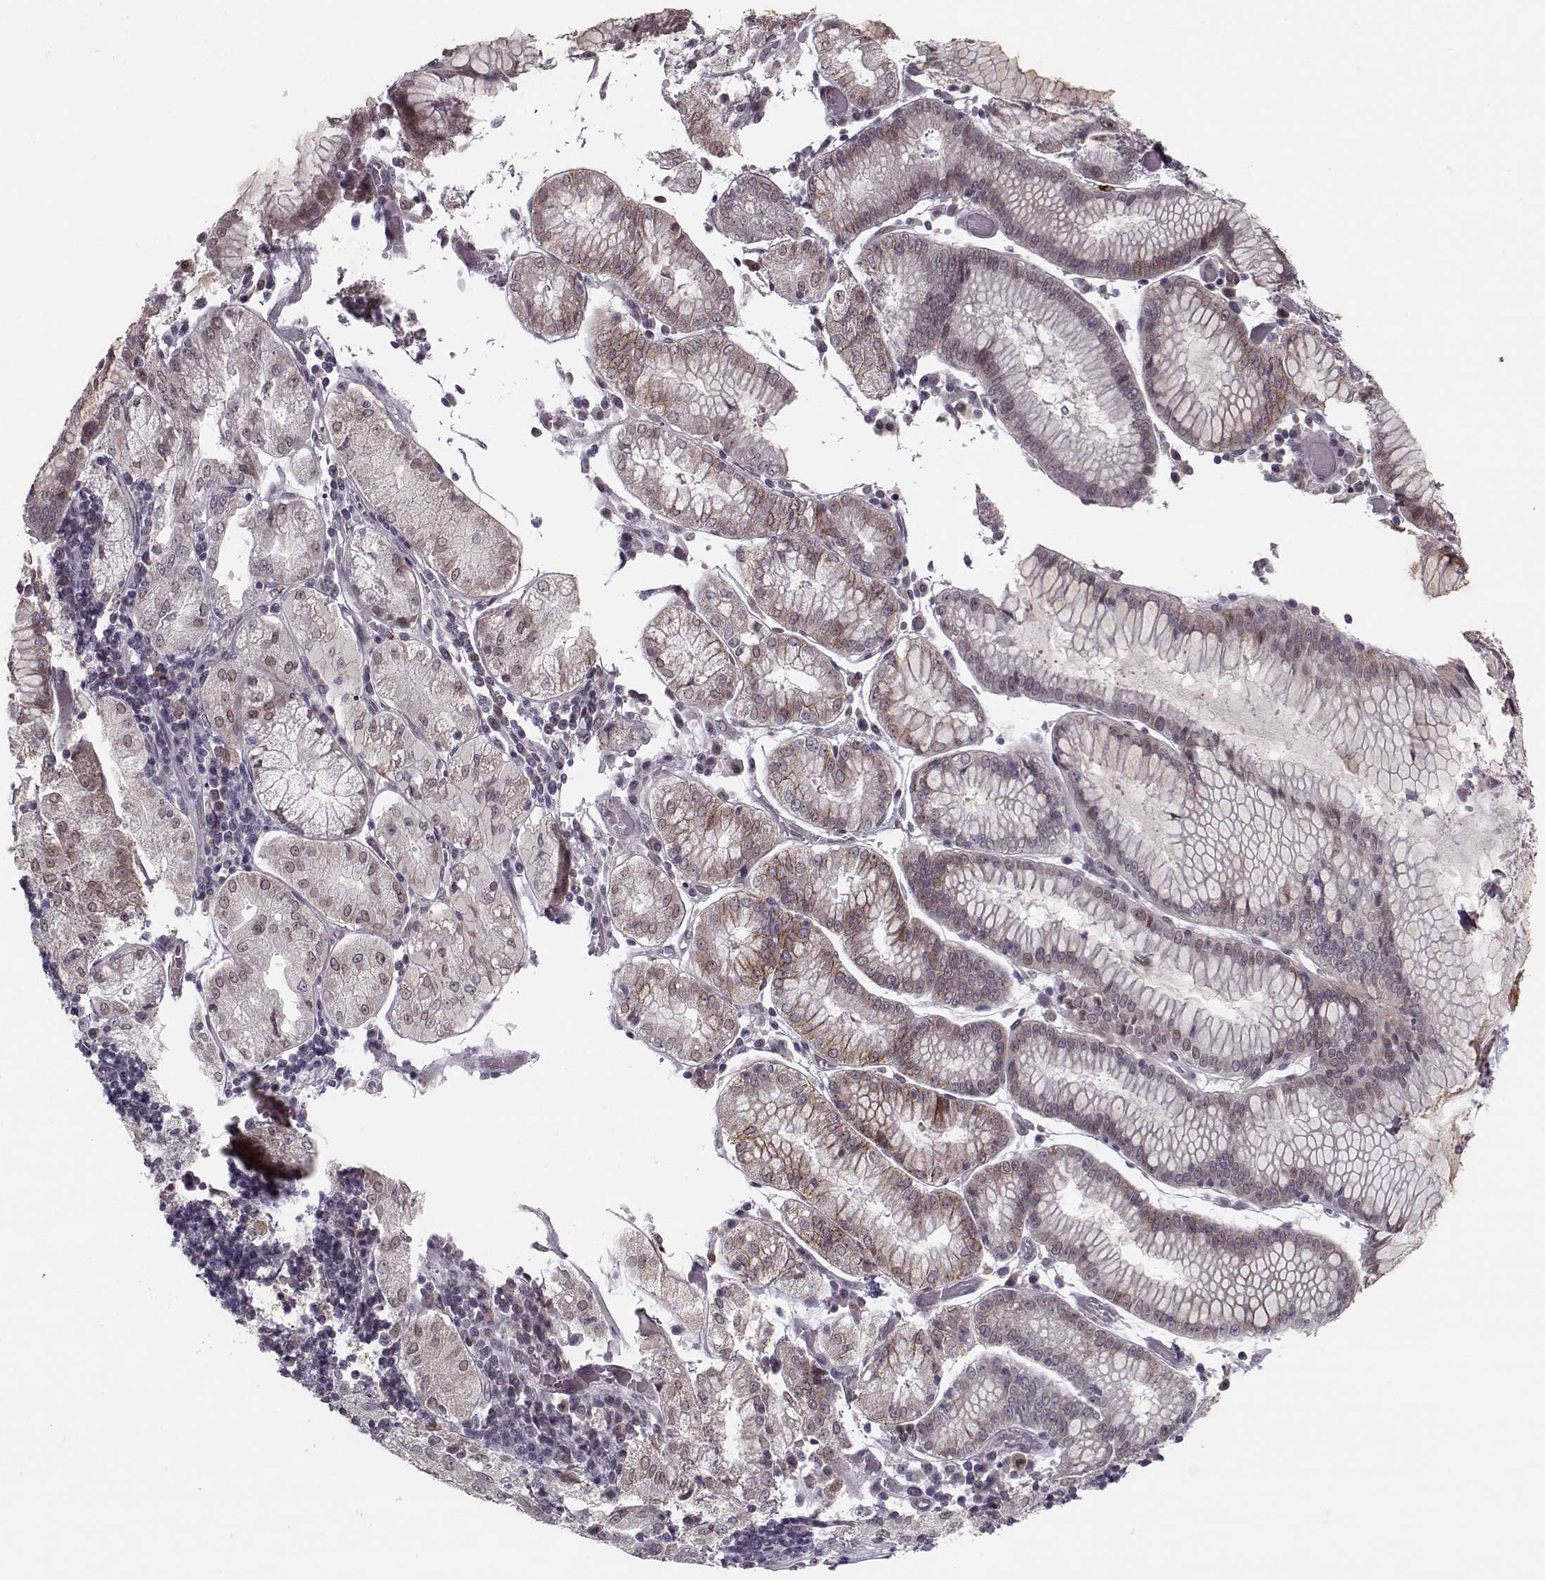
{"staining": {"intensity": "moderate", "quantity": "<25%", "location": "cytoplasmic/membranous"}, "tissue": "stomach cancer", "cell_type": "Tumor cells", "image_type": "cancer", "snomed": [{"axis": "morphology", "description": "Adenocarcinoma, NOS"}, {"axis": "topography", "description": "Stomach"}], "caption": "Immunohistochemistry staining of adenocarcinoma (stomach), which displays low levels of moderate cytoplasmic/membranous positivity in approximately <25% of tumor cells indicating moderate cytoplasmic/membranous protein positivity. The staining was performed using DAB (brown) for protein detection and nuclei were counterstained in hematoxylin (blue).", "gene": "DNAI3", "patient": {"sex": "male", "age": 93}}